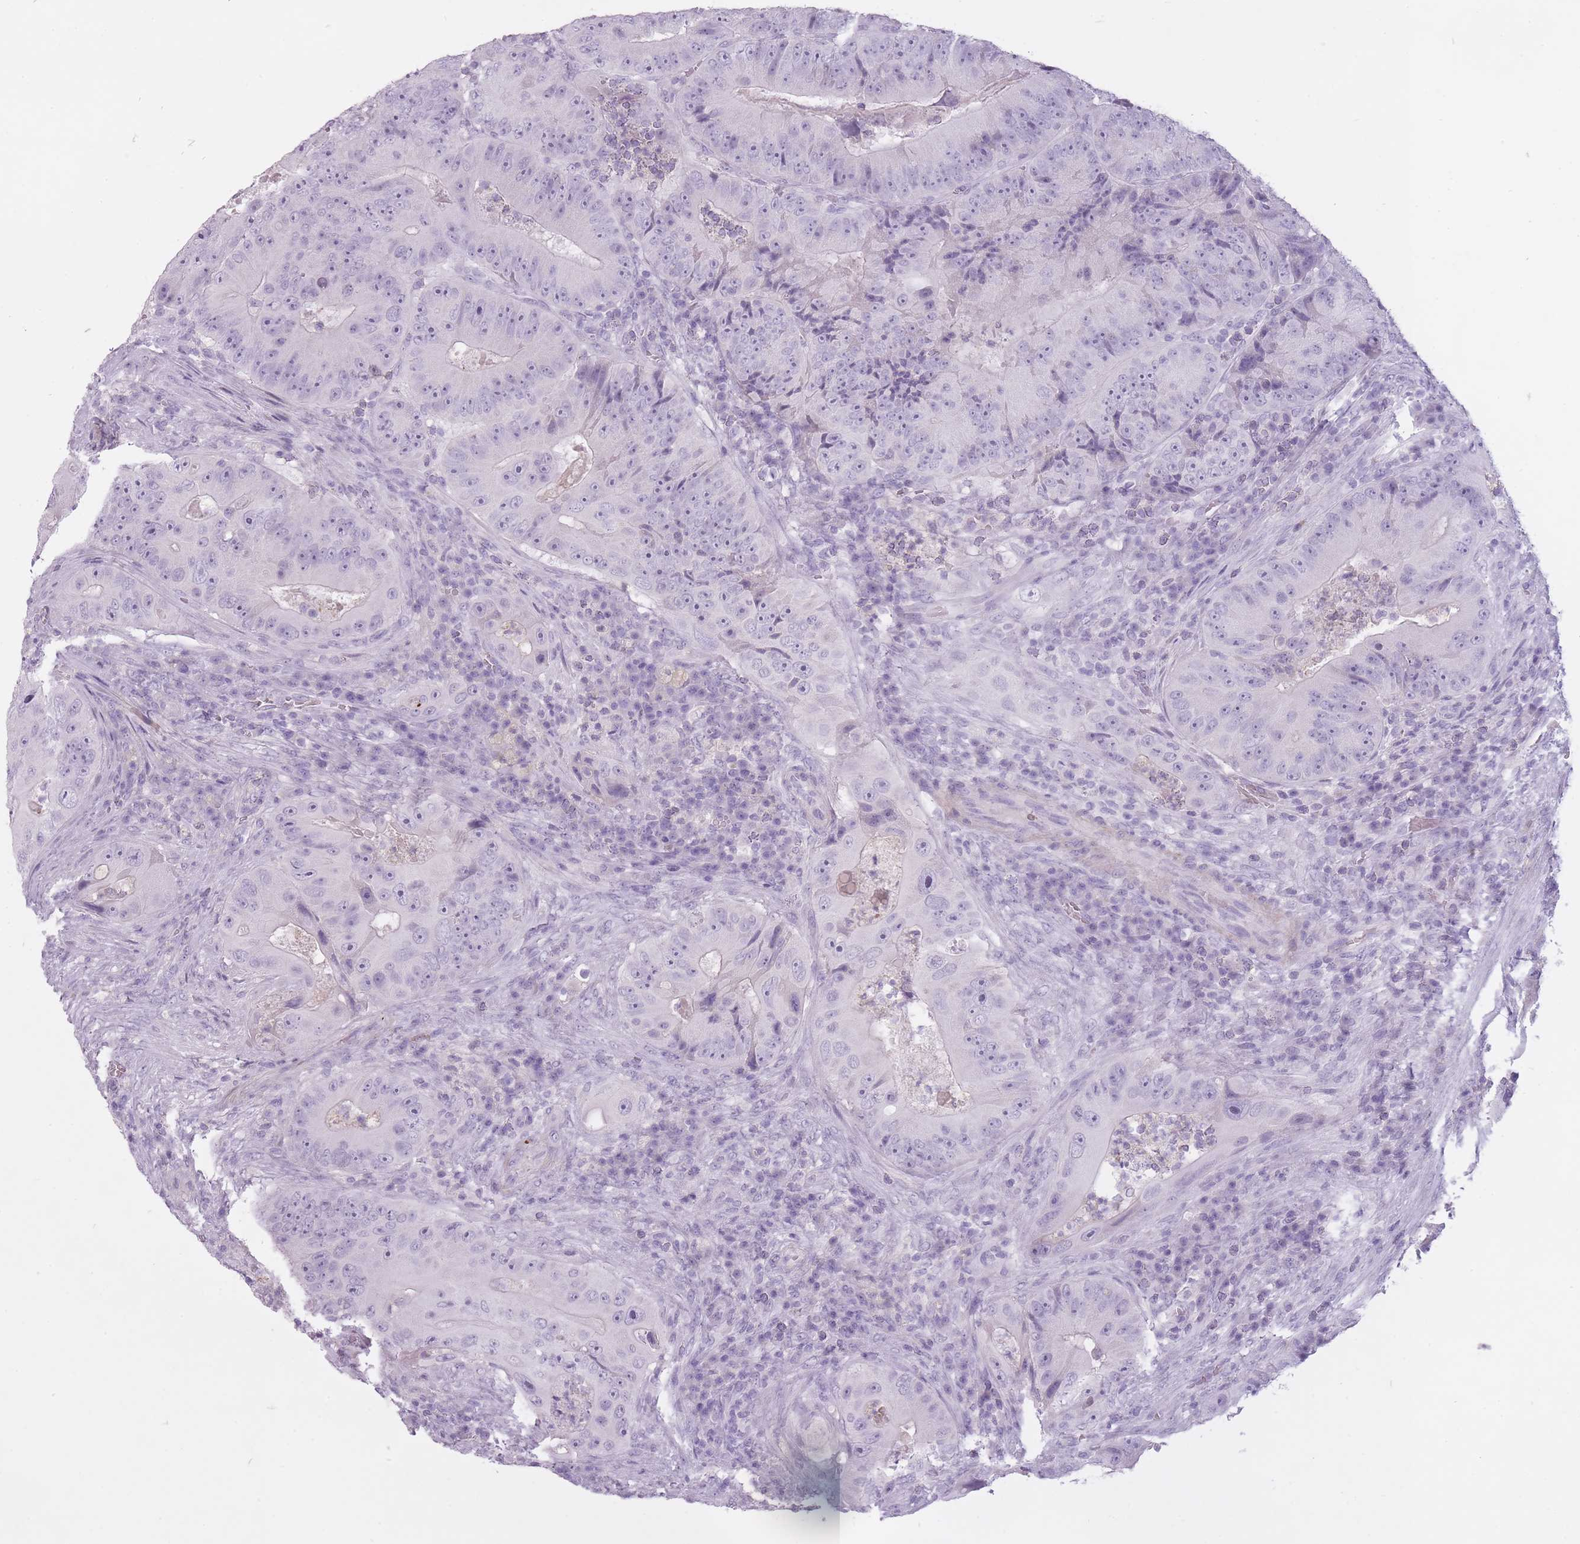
{"staining": {"intensity": "negative", "quantity": "none", "location": "none"}, "tissue": "colorectal cancer", "cell_type": "Tumor cells", "image_type": "cancer", "snomed": [{"axis": "morphology", "description": "Adenocarcinoma, NOS"}, {"axis": "topography", "description": "Colon"}], "caption": "High magnification brightfield microscopy of adenocarcinoma (colorectal) stained with DAB (brown) and counterstained with hematoxylin (blue): tumor cells show no significant positivity.", "gene": "RFX4", "patient": {"sex": "female", "age": 86}}